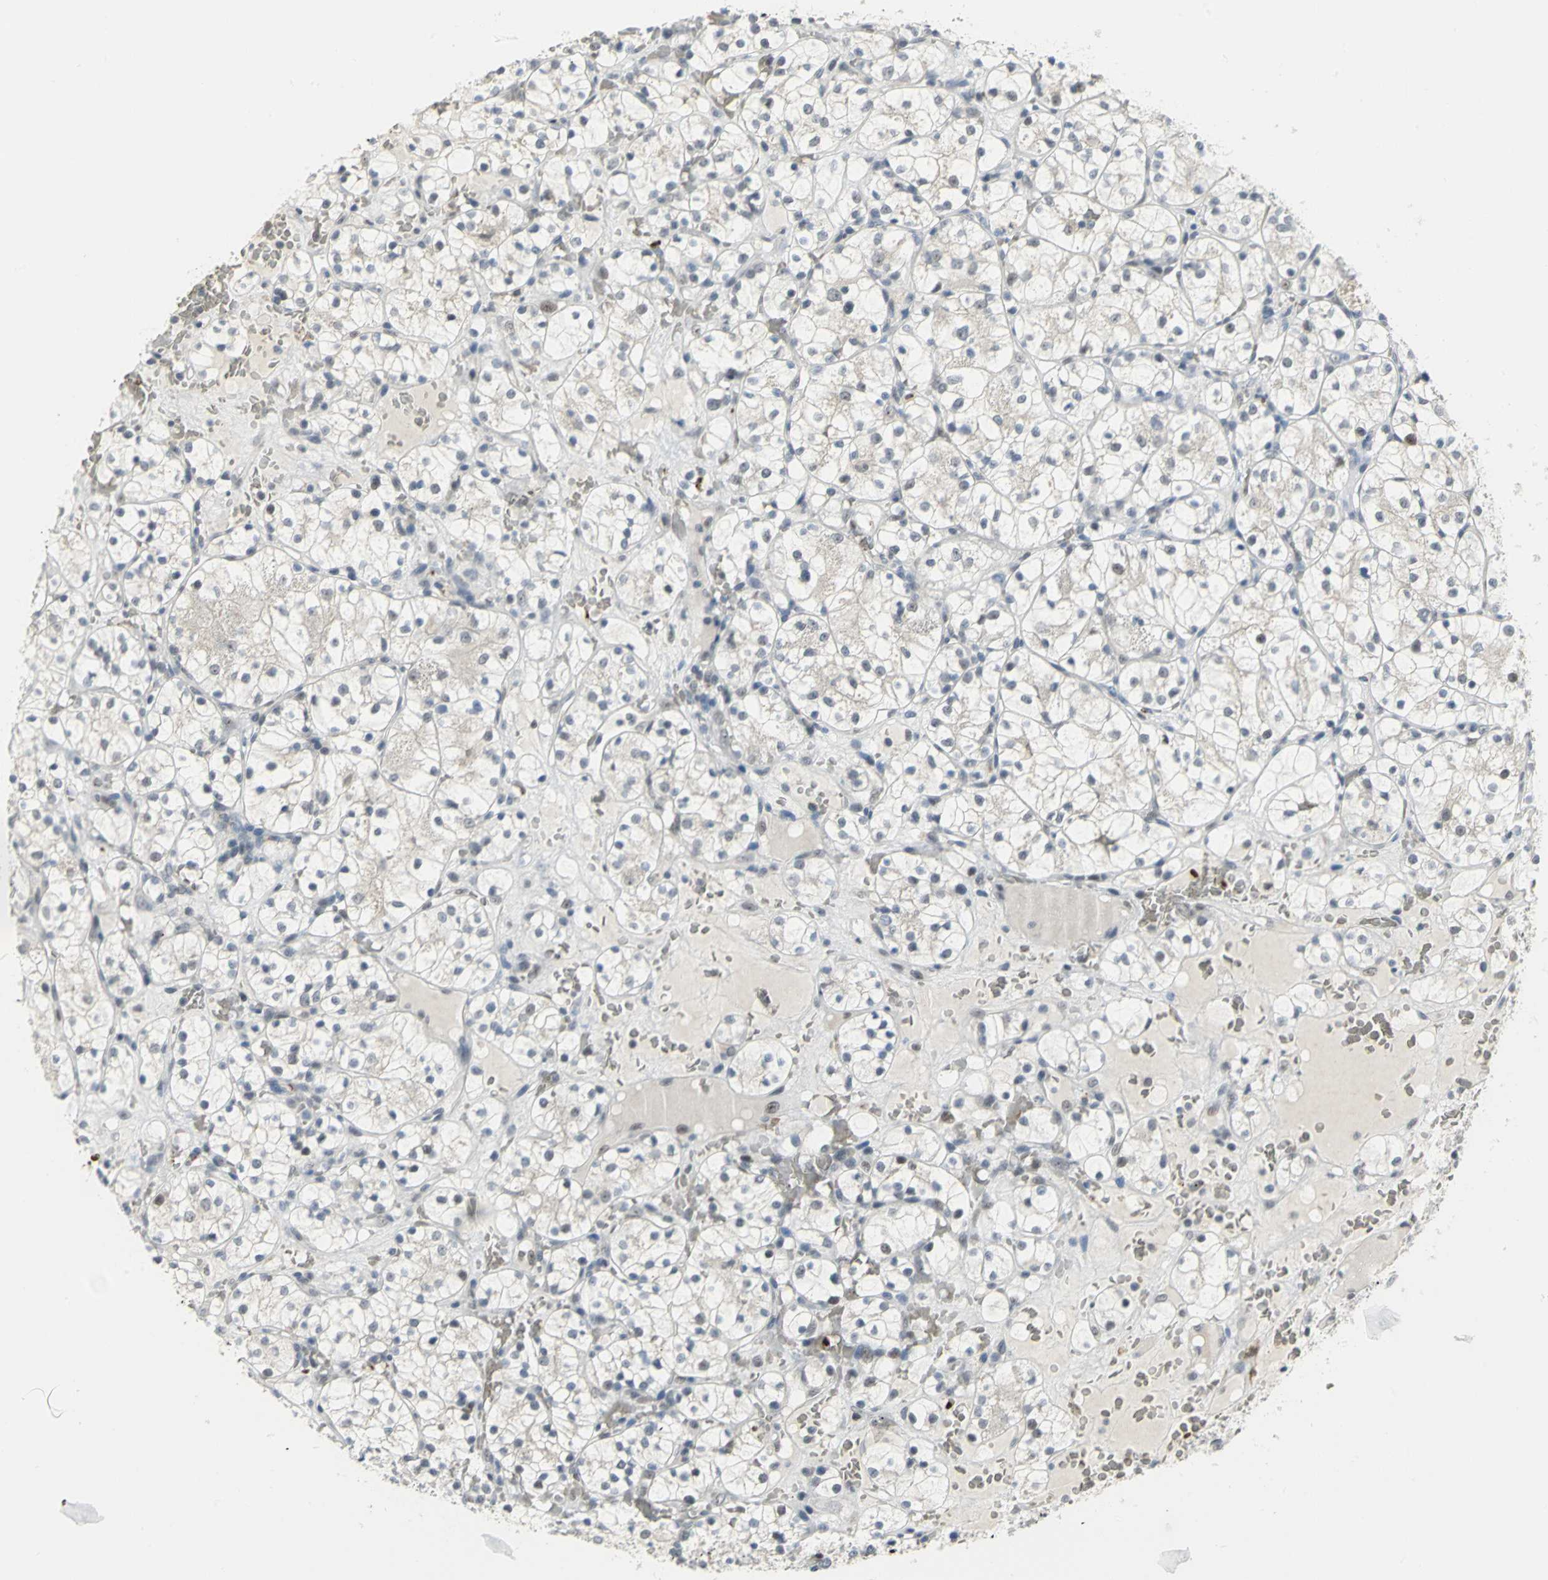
{"staining": {"intensity": "weak", "quantity": "25%-75%", "location": "nuclear"}, "tissue": "renal cancer", "cell_type": "Tumor cells", "image_type": "cancer", "snomed": [{"axis": "morphology", "description": "Adenocarcinoma, NOS"}, {"axis": "topography", "description": "Kidney"}], "caption": "Immunohistochemistry (DAB (3,3'-diaminobenzidine)) staining of adenocarcinoma (renal) reveals weak nuclear protein staining in approximately 25%-75% of tumor cells. Using DAB (3,3'-diaminobenzidine) (brown) and hematoxylin (blue) stains, captured at high magnification using brightfield microscopy.", "gene": "GLI3", "patient": {"sex": "female", "age": 60}}